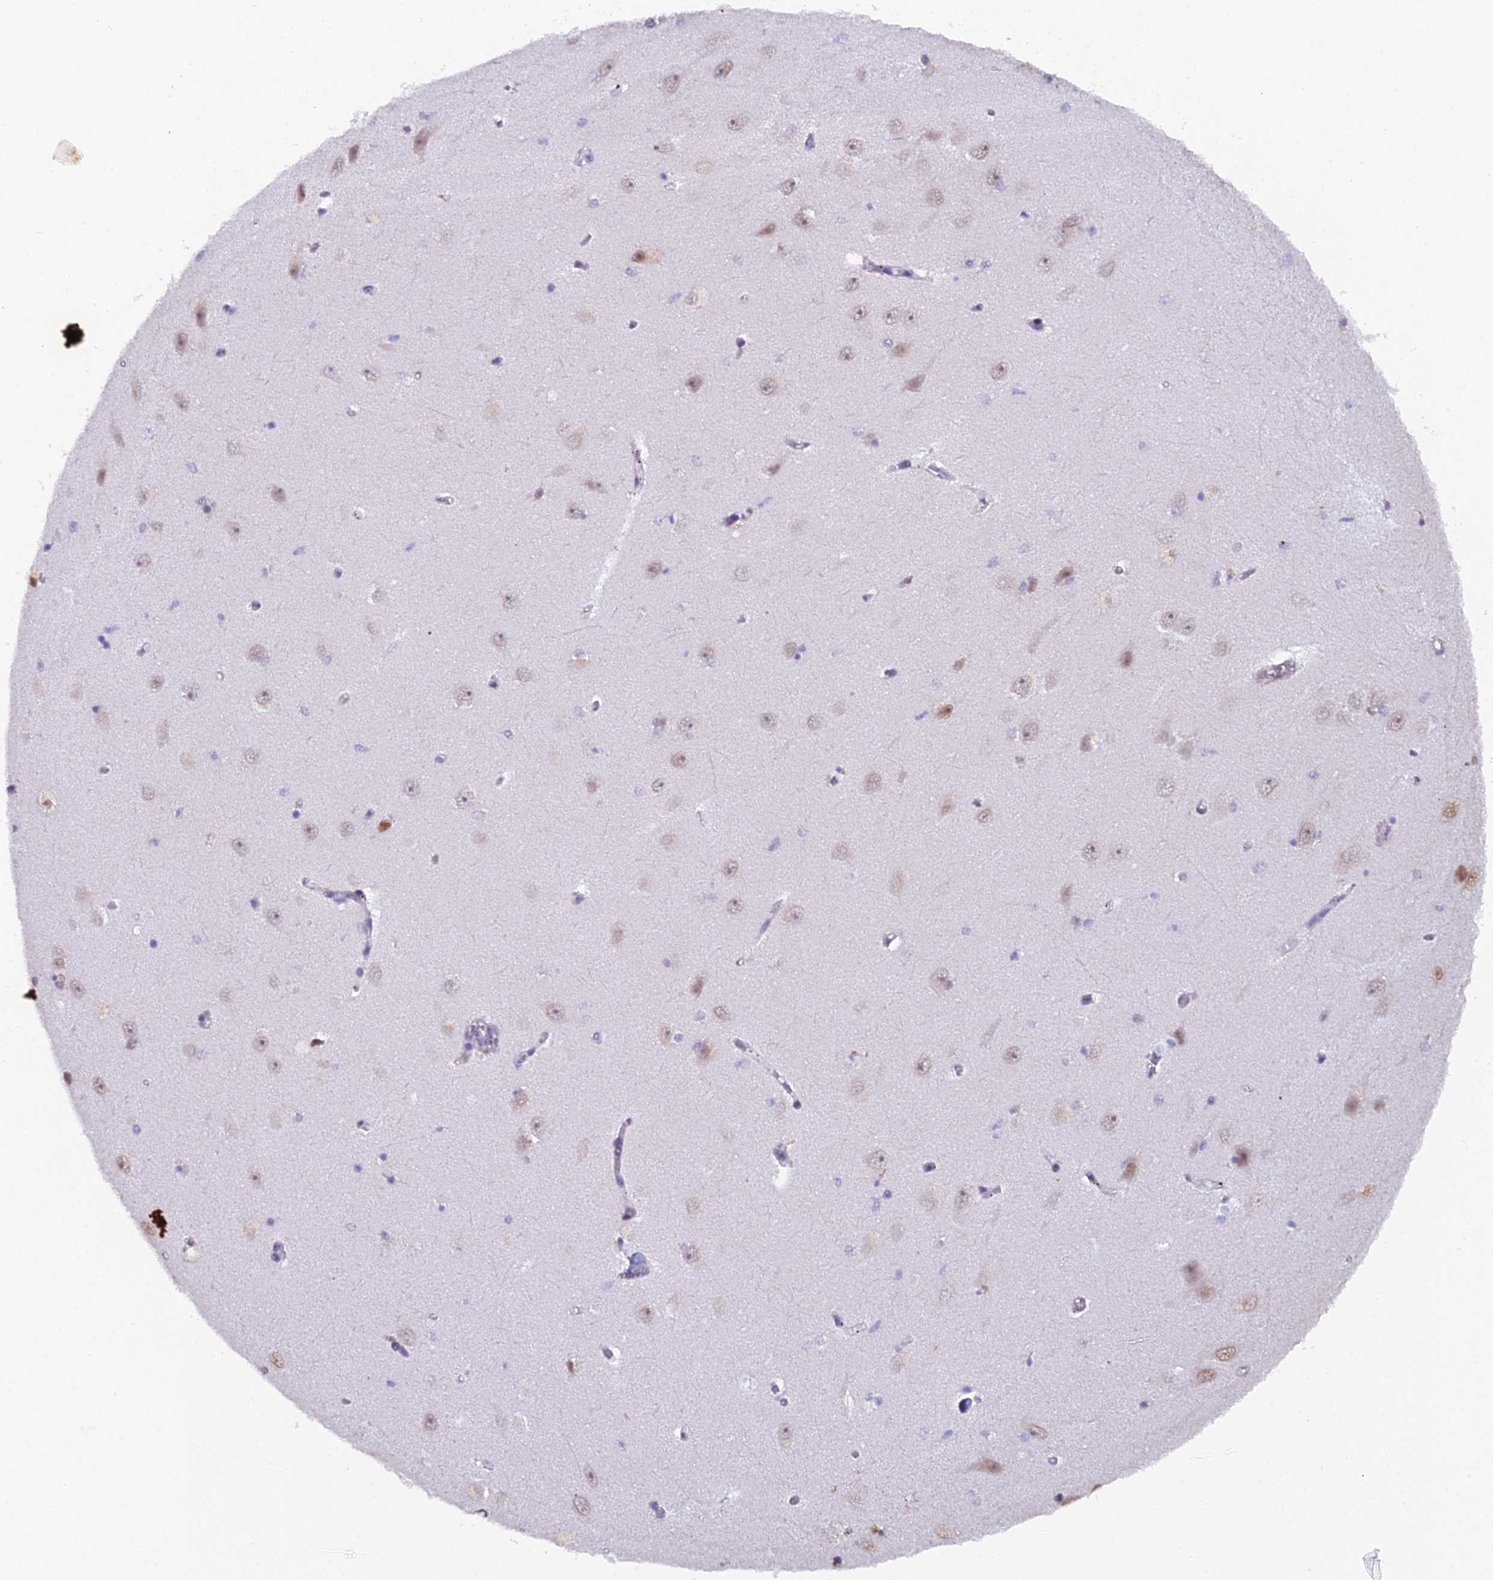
{"staining": {"intensity": "negative", "quantity": "none", "location": "none"}, "tissue": "hippocampus", "cell_type": "Glial cells", "image_type": "normal", "snomed": [{"axis": "morphology", "description": "Normal tissue, NOS"}, {"axis": "topography", "description": "Hippocampus"}], "caption": "Glial cells show no significant protein expression in benign hippocampus. (DAB (3,3'-diaminobenzidine) IHC, high magnification).", "gene": "XKR9", "patient": {"sex": "female", "age": 64}}